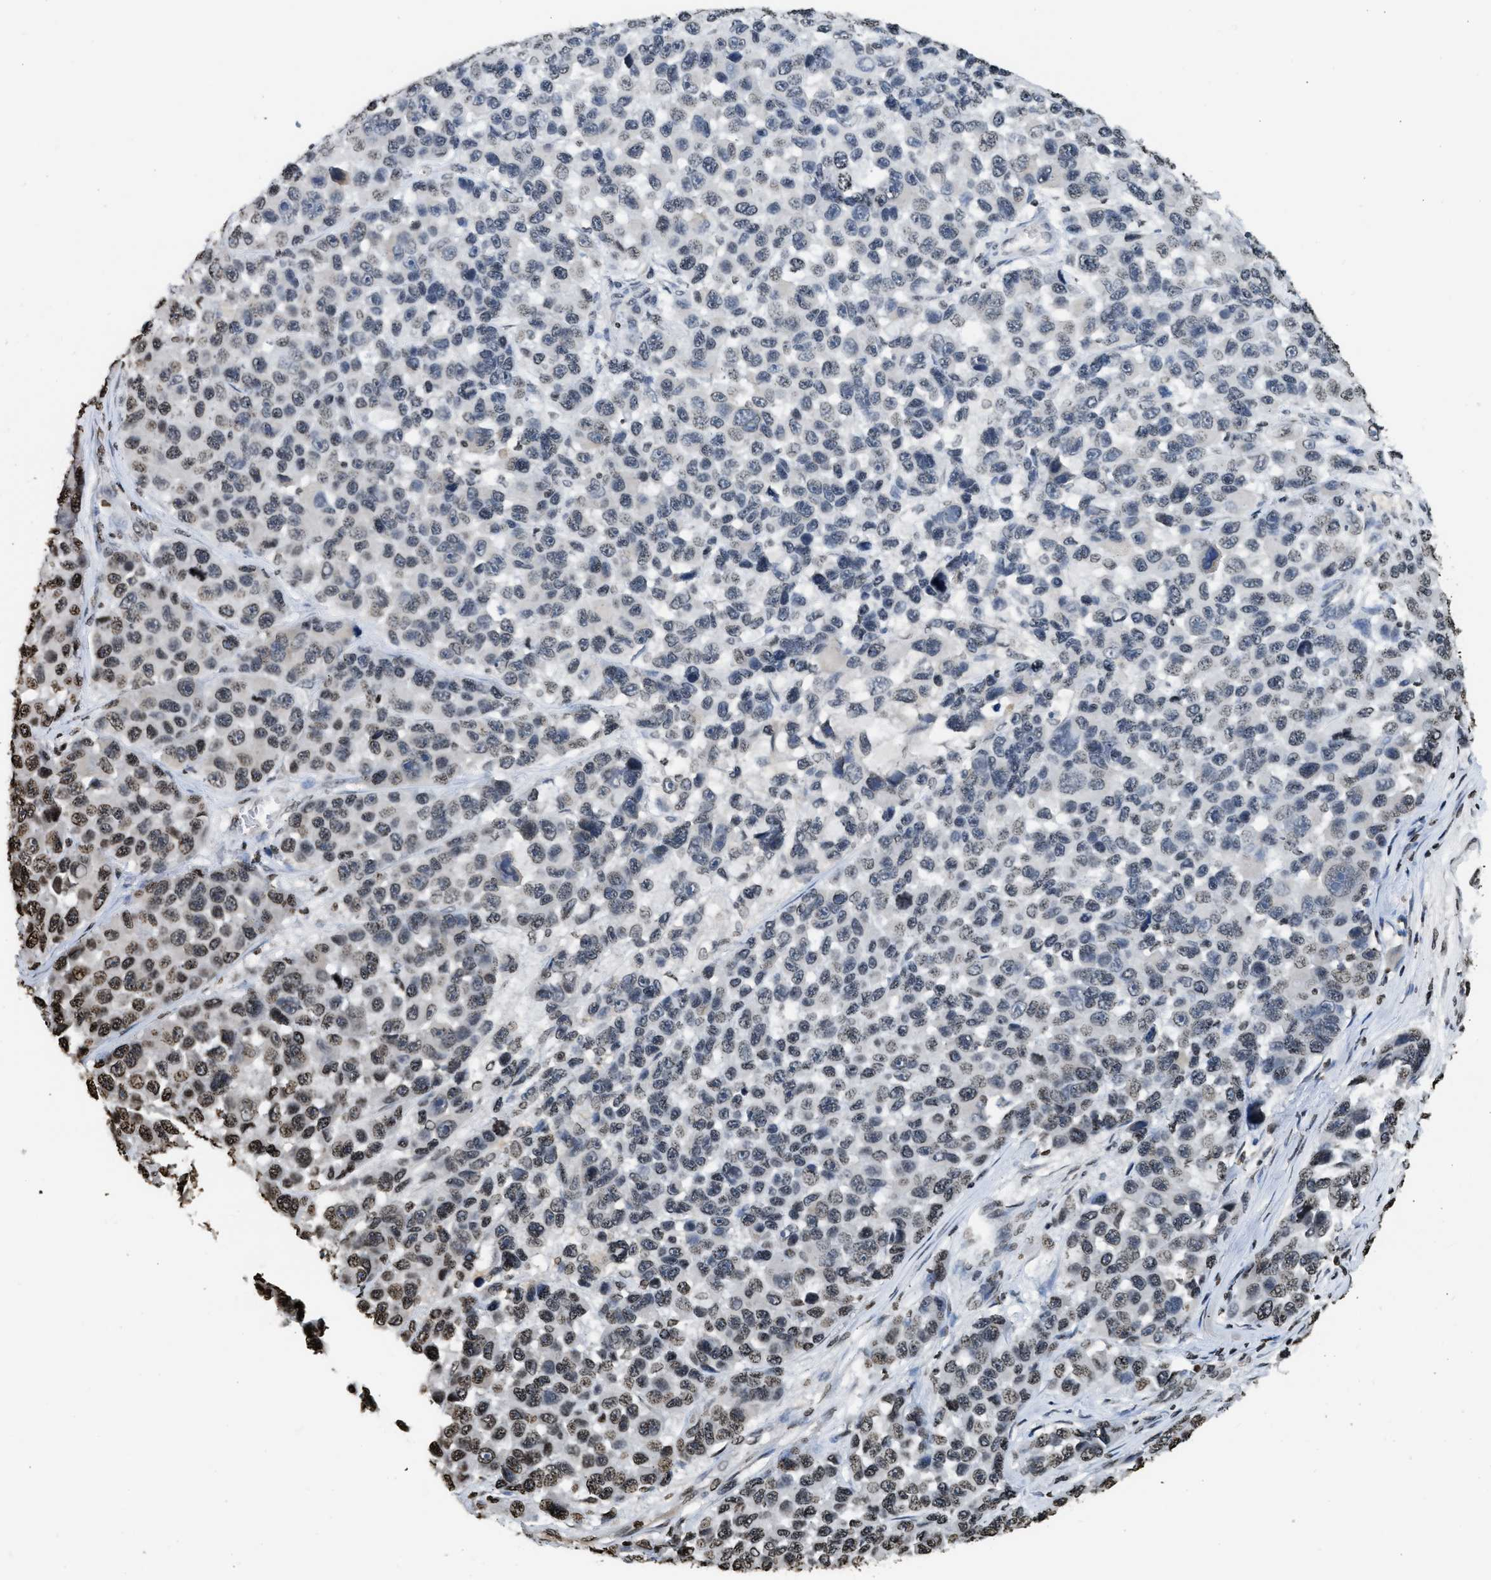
{"staining": {"intensity": "weak", "quantity": "<25%", "location": "nuclear"}, "tissue": "melanoma", "cell_type": "Tumor cells", "image_type": "cancer", "snomed": [{"axis": "morphology", "description": "Malignant melanoma, NOS"}, {"axis": "topography", "description": "Skin"}], "caption": "High magnification brightfield microscopy of malignant melanoma stained with DAB (3,3'-diaminobenzidine) (brown) and counterstained with hematoxylin (blue): tumor cells show no significant positivity.", "gene": "RRAGC", "patient": {"sex": "male", "age": 53}}